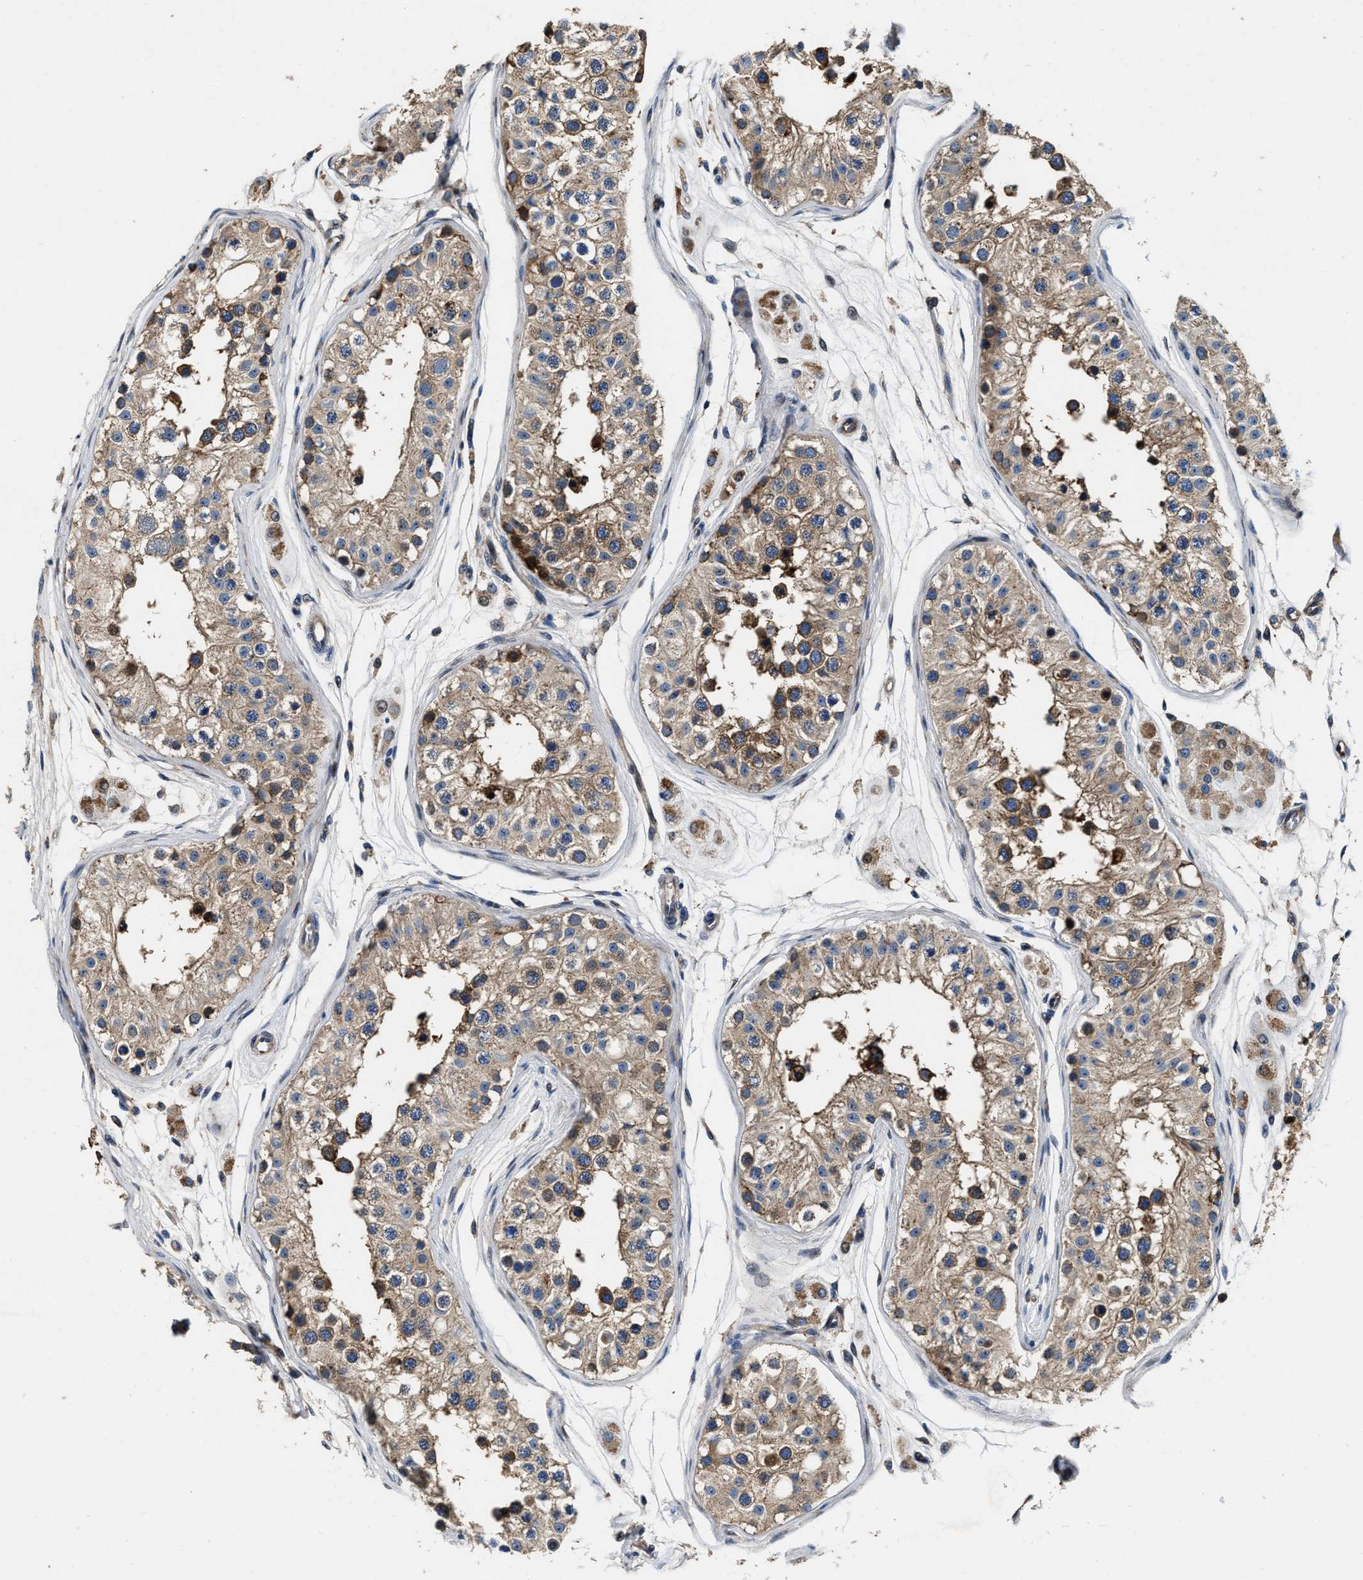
{"staining": {"intensity": "moderate", "quantity": ">75%", "location": "cytoplasmic/membranous"}, "tissue": "testis", "cell_type": "Cells in seminiferous ducts", "image_type": "normal", "snomed": [{"axis": "morphology", "description": "Normal tissue, NOS"}, {"axis": "morphology", "description": "Adenocarcinoma, metastatic, NOS"}, {"axis": "topography", "description": "Testis"}], "caption": "Testis stained with a protein marker exhibits moderate staining in cells in seminiferous ducts.", "gene": "PTAR1", "patient": {"sex": "male", "age": 26}}